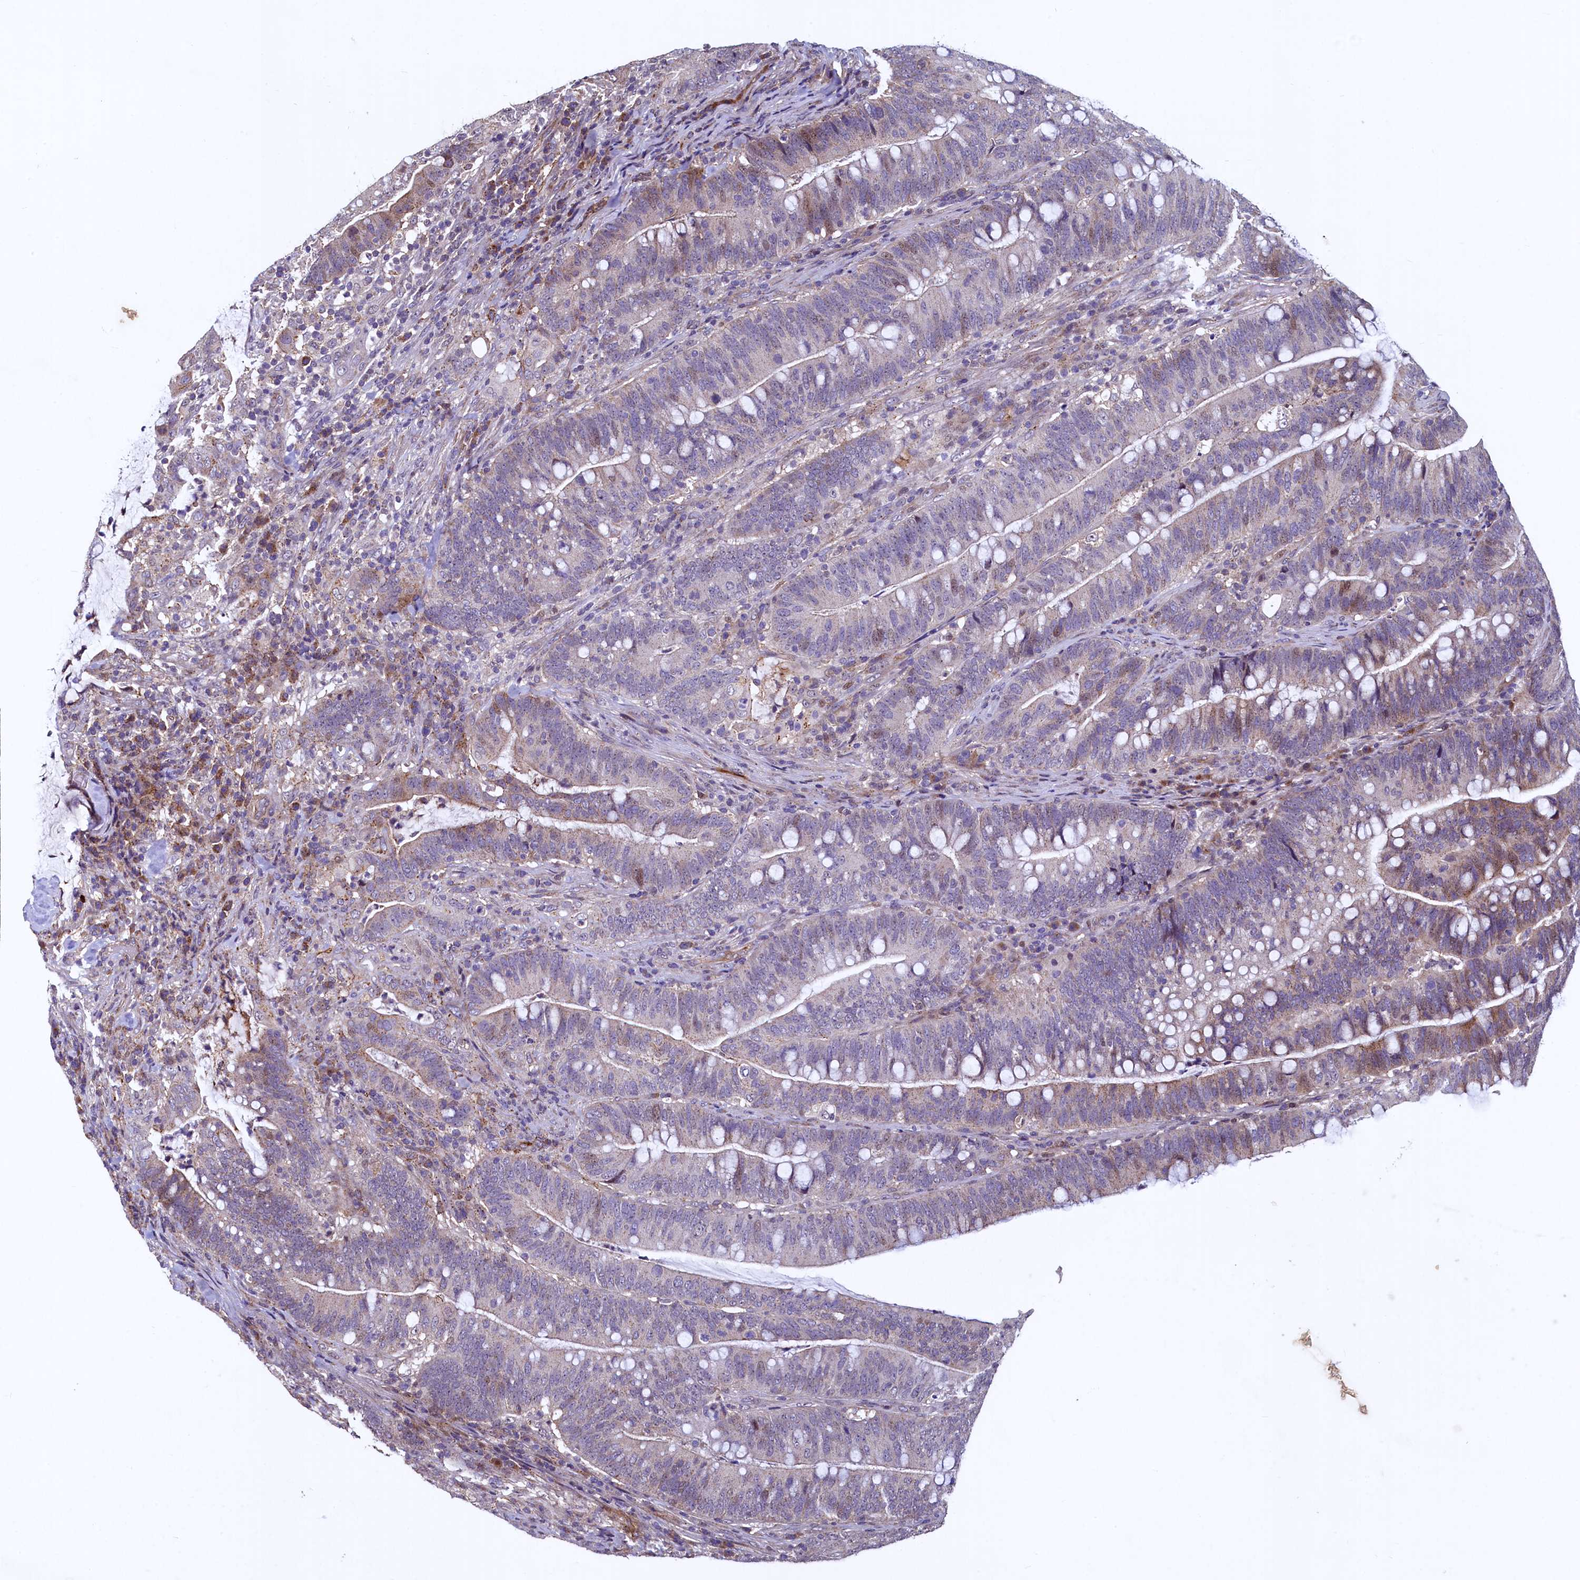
{"staining": {"intensity": "weak", "quantity": "<25%", "location": "cytoplasmic/membranous"}, "tissue": "colorectal cancer", "cell_type": "Tumor cells", "image_type": "cancer", "snomed": [{"axis": "morphology", "description": "Adenocarcinoma, NOS"}, {"axis": "topography", "description": "Colon"}], "caption": "High magnification brightfield microscopy of colorectal cancer (adenocarcinoma) stained with DAB (brown) and counterstained with hematoxylin (blue): tumor cells show no significant expression.", "gene": "PALM", "patient": {"sex": "female", "age": 66}}